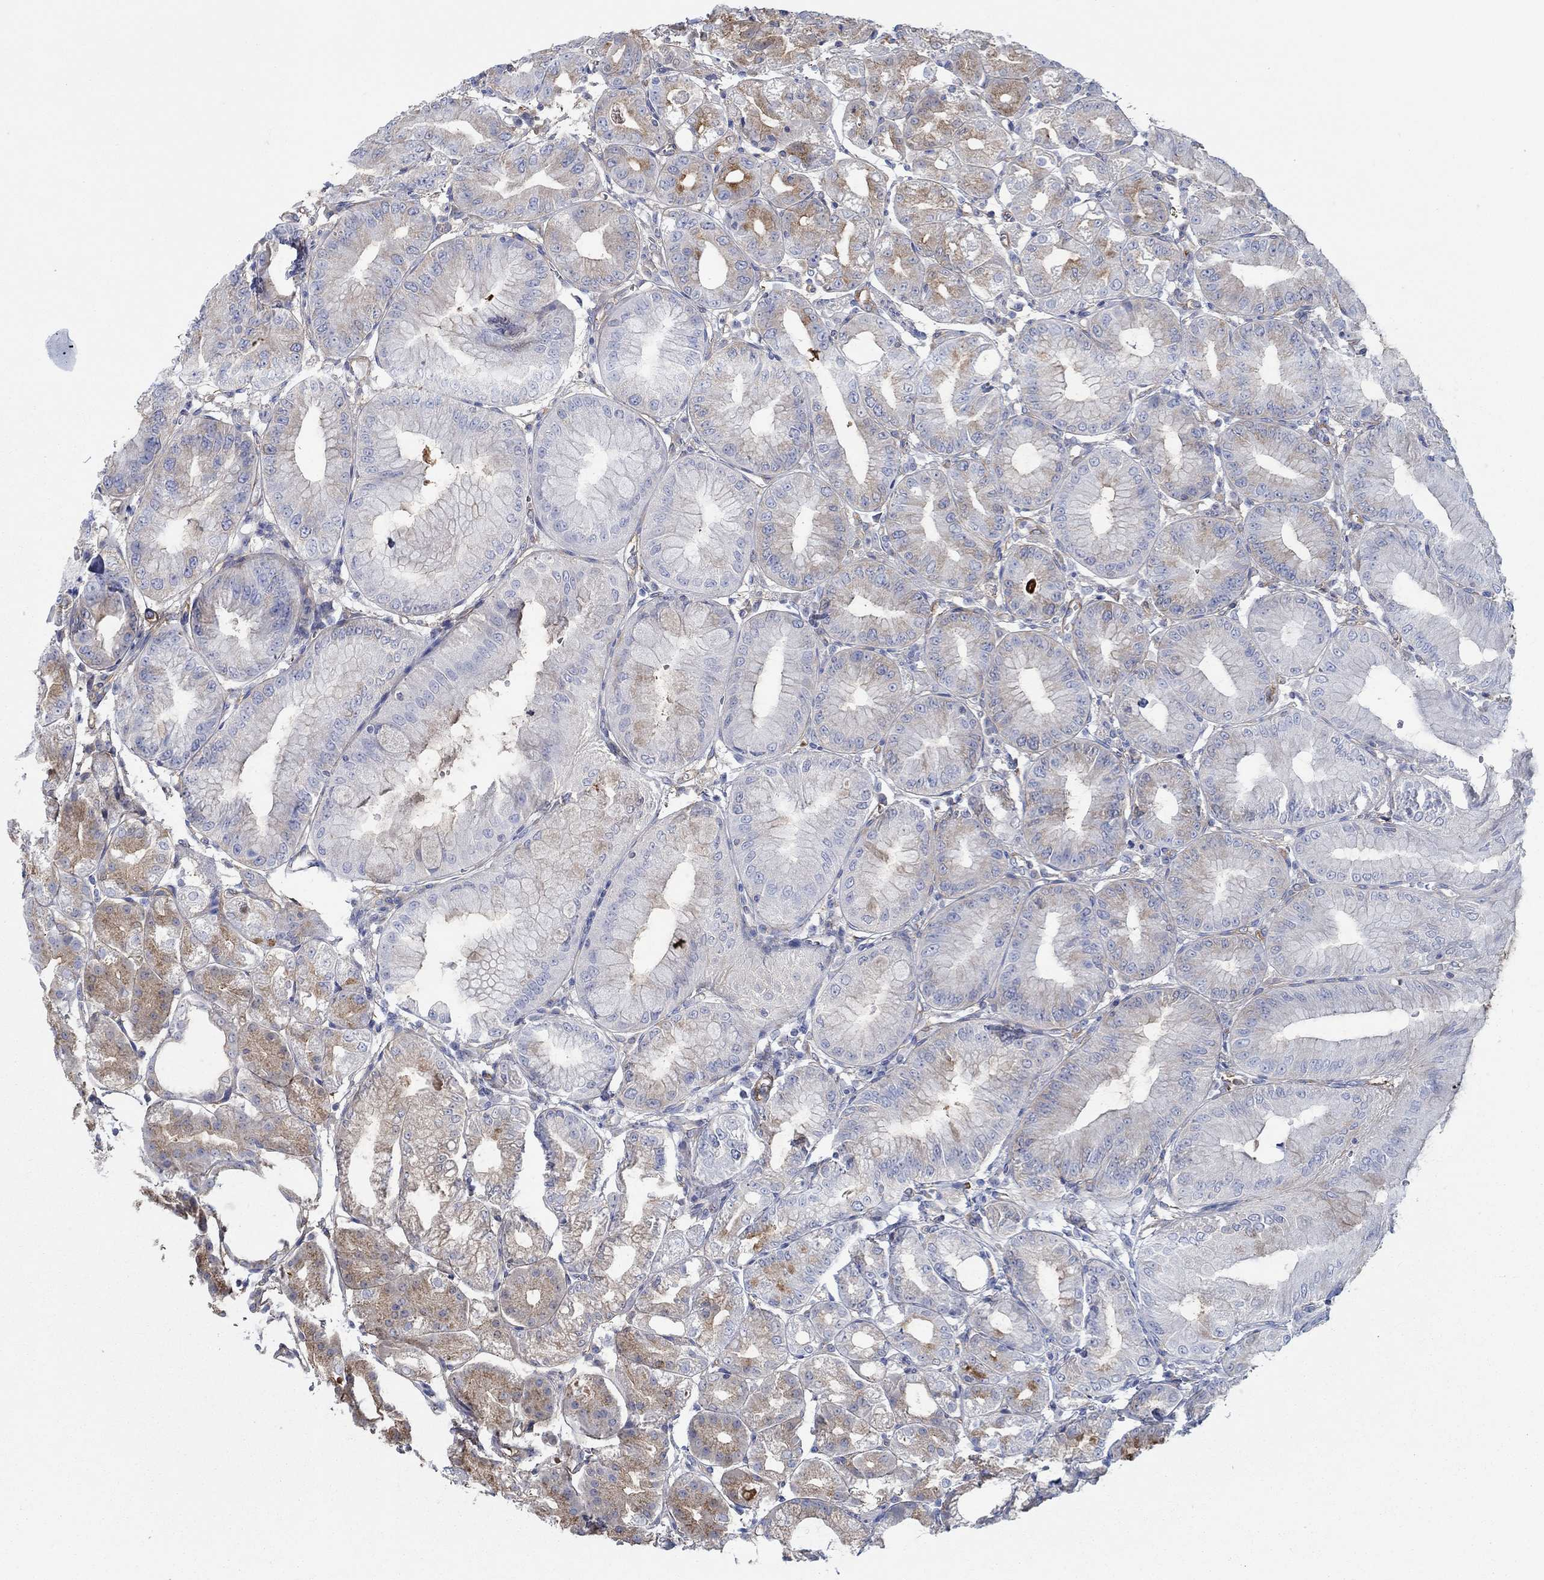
{"staining": {"intensity": "strong", "quantity": "25%-75%", "location": "cytoplasmic/membranous"}, "tissue": "stomach", "cell_type": "Glandular cells", "image_type": "normal", "snomed": [{"axis": "morphology", "description": "Normal tissue, NOS"}, {"axis": "topography", "description": "Stomach"}], "caption": "High-magnification brightfield microscopy of unremarkable stomach stained with DAB (brown) and counterstained with hematoxylin (blue). glandular cells exhibit strong cytoplasmic/membranous expression is seen in approximately25%-75% of cells.", "gene": "SPAG9", "patient": {"sex": "male", "age": 71}}